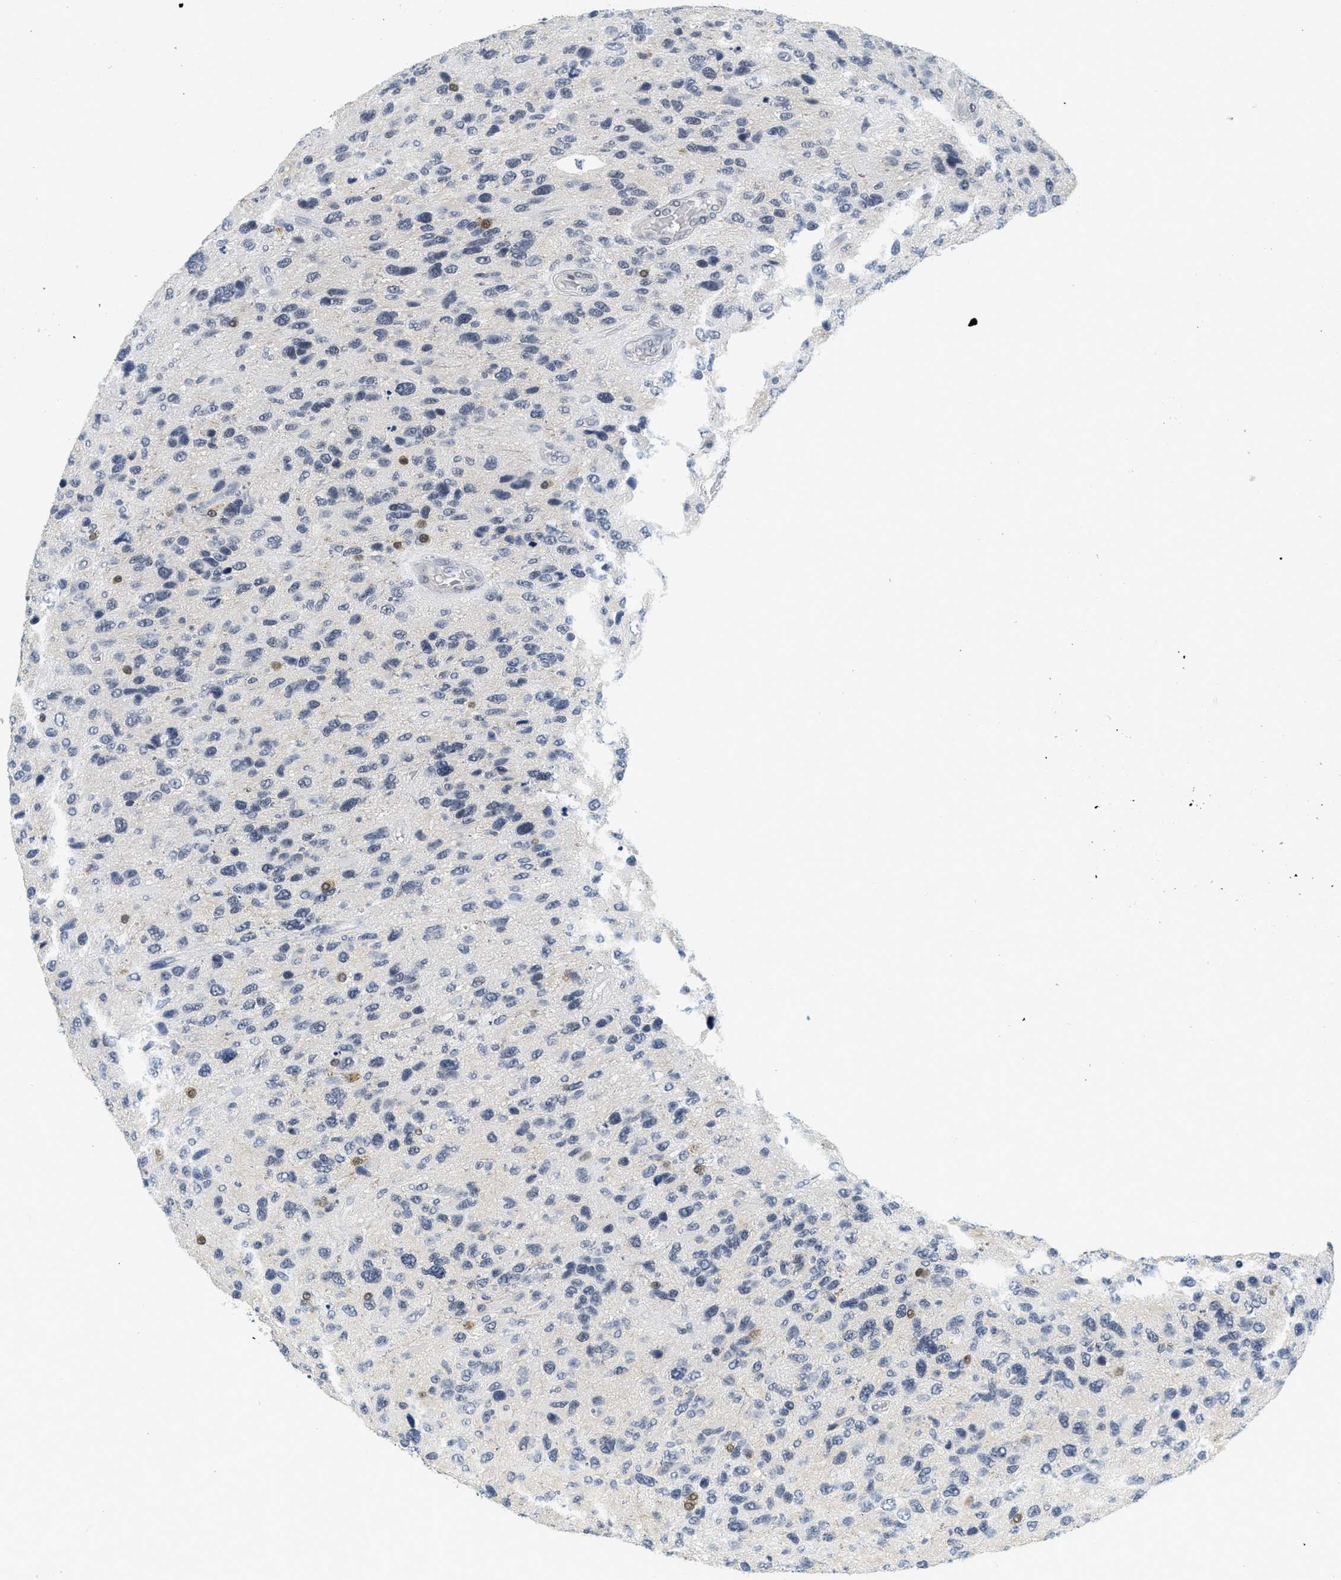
{"staining": {"intensity": "weak", "quantity": "<25%", "location": "nuclear"}, "tissue": "glioma", "cell_type": "Tumor cells", "image_type": "cancer", "snomed": [{"axis": "morphology", "description": "Glioma, malignant, High grade"}, {"axis": "topography", "description": "Brain"}], "caption": "High magnification brightfield microscopy of glioma stained with DAB (brown) and counterstained with hematoxylin (blue): tumor cells show no significant expression.", "gene": "MZF1", "patient": {"sex": "female", "age": 58}}